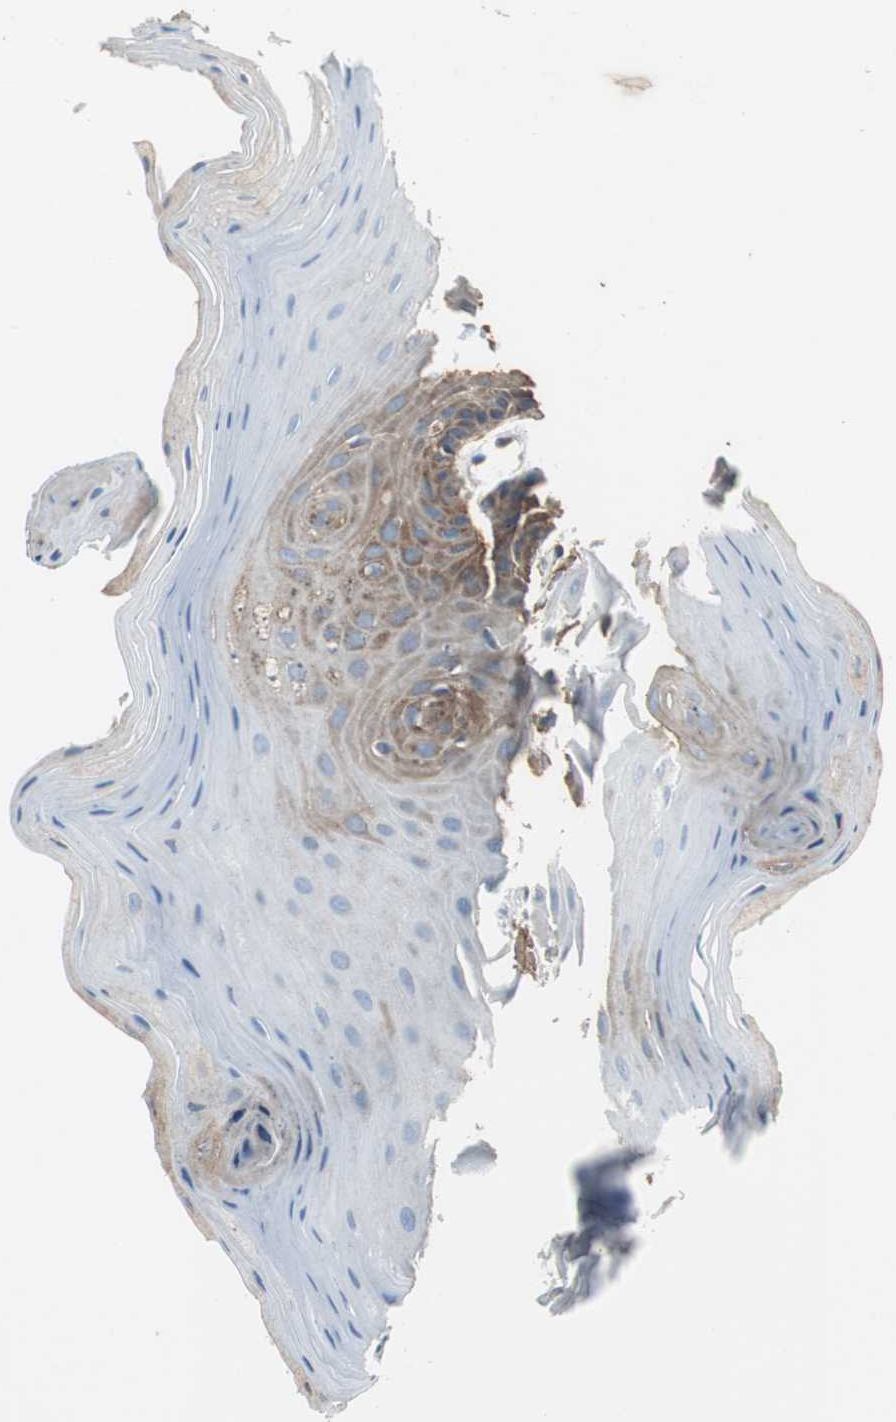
{"staining": {"intensity": "moderate", "quantity": "<25%", "location": "cytoplasmic/membranous"}, "tissue": "oral mucosa", "cell_type": "Squamous epithelial cells", "image_type": "normal", "snomed": [{"axis": "morphology", "description": "Normal tissue, NOS"}, {"axis": "morphology", "description": "Squamous cell carcinoma, NOS"}, {"axis": "topography", "description": "Skeletal muscle"}, {"axis": "topography", "description": "Oral tissue"}, {"axis": "topography", "description": "Head-Neck"}], "caption": "The micrograph displays a brown stain indicating the presence of a protein in the cytoplasmic/membranous of squamous epithelial cells in oral mucosa. (brown staining indicates protein expression, while blue staining denotes nuclei).", "gene": "PI4KB", "patient": {"sex": "male", "age": 71}}